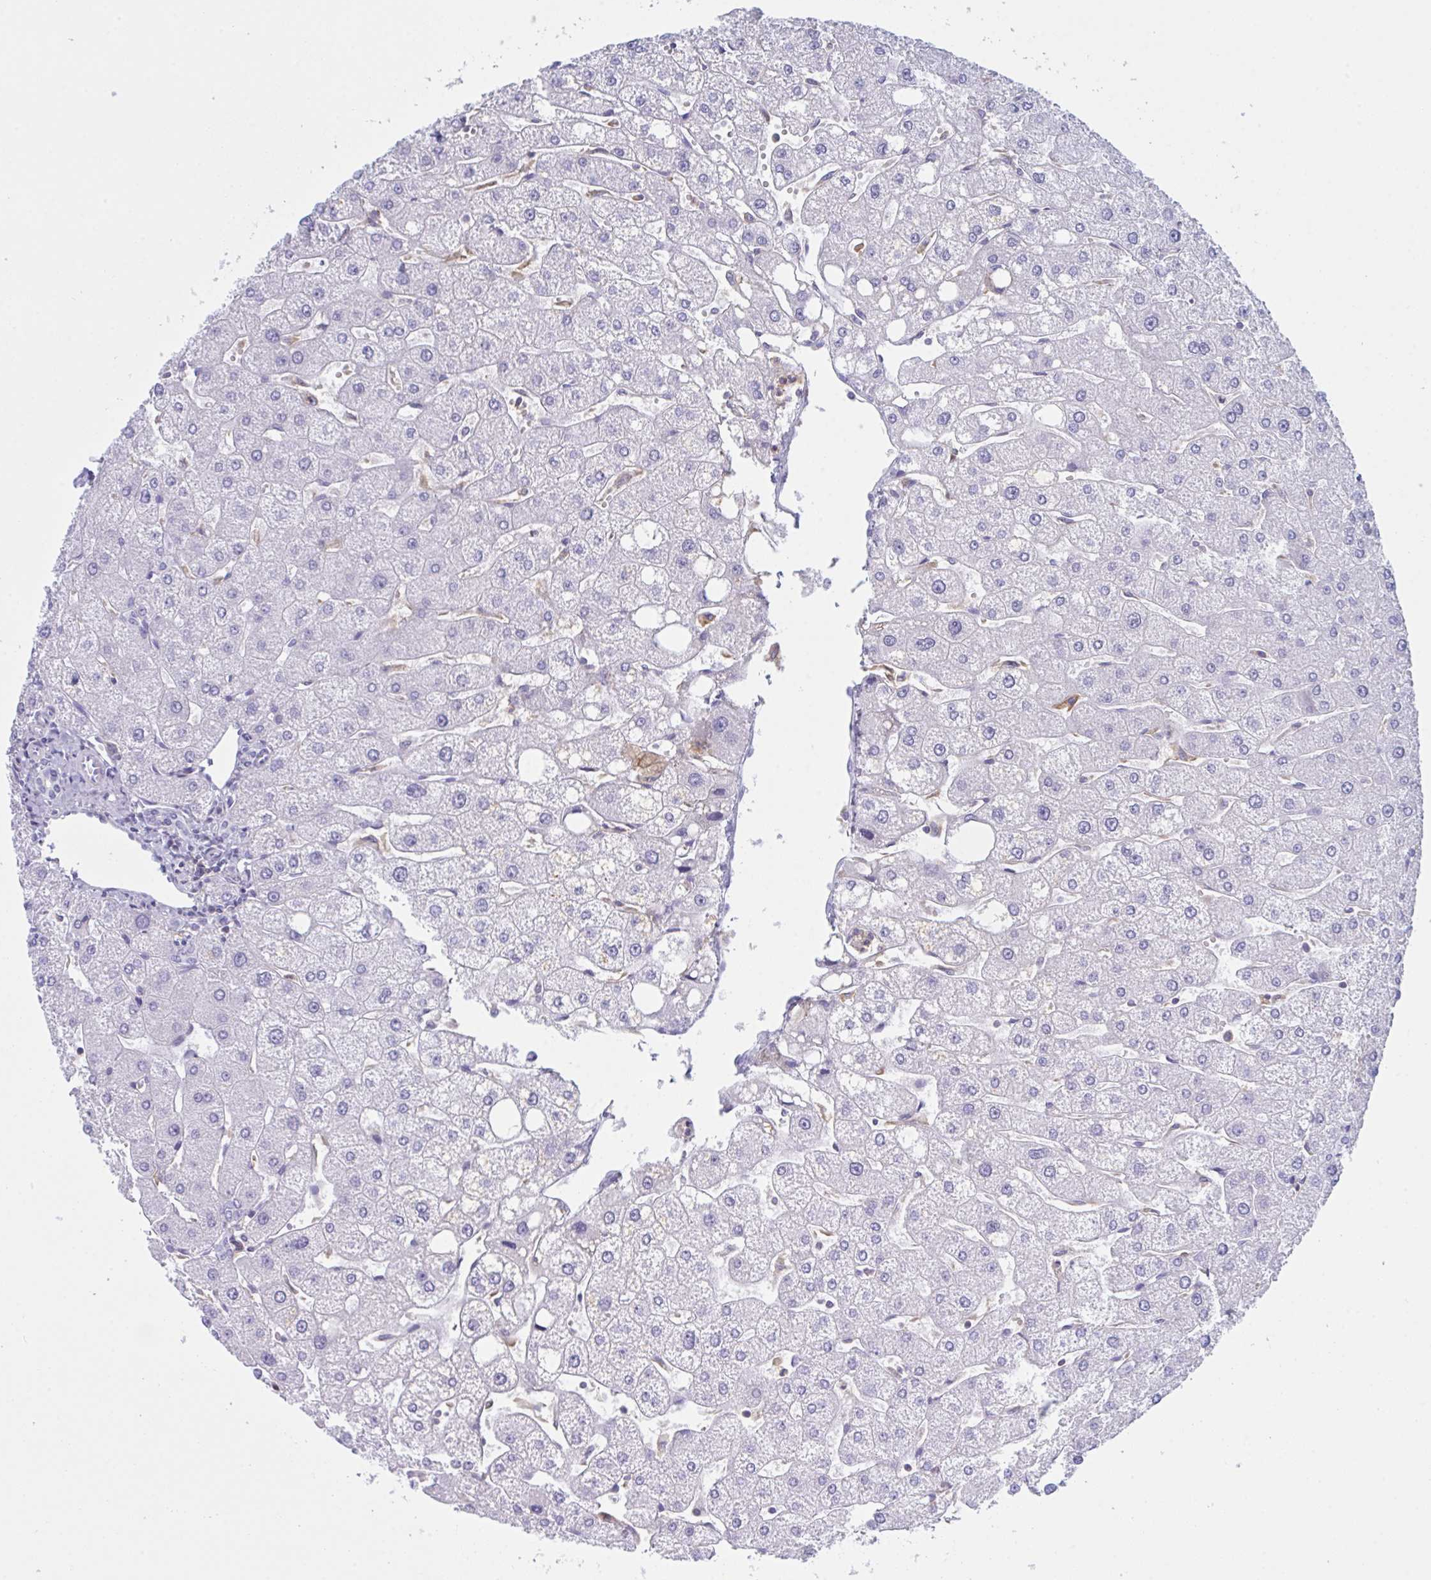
{"staining": {"intensity": "negative", "quantity": "none", "location": "none"}, "tissue": "liver", "cell_type": "Cholangiocytes", "image_type": "normal", "snomed": [{"axis": "morphology", "description": "Normal tissue, NOS"}, {"axis": "topography", "description": "Liver"}], "caption": "Immunohistochemistry (IHC) image of benign liver: human liver stained with DAB (3,3'-diaminobenzidine) displays no significant protein positivity in cholangiocytes. The staining is performed using DAB brown chromogen with nuclei counter-stained in using hematoxylin.", "gene": "MYO1F", "patient": {"sex": "male", "age": 67}}